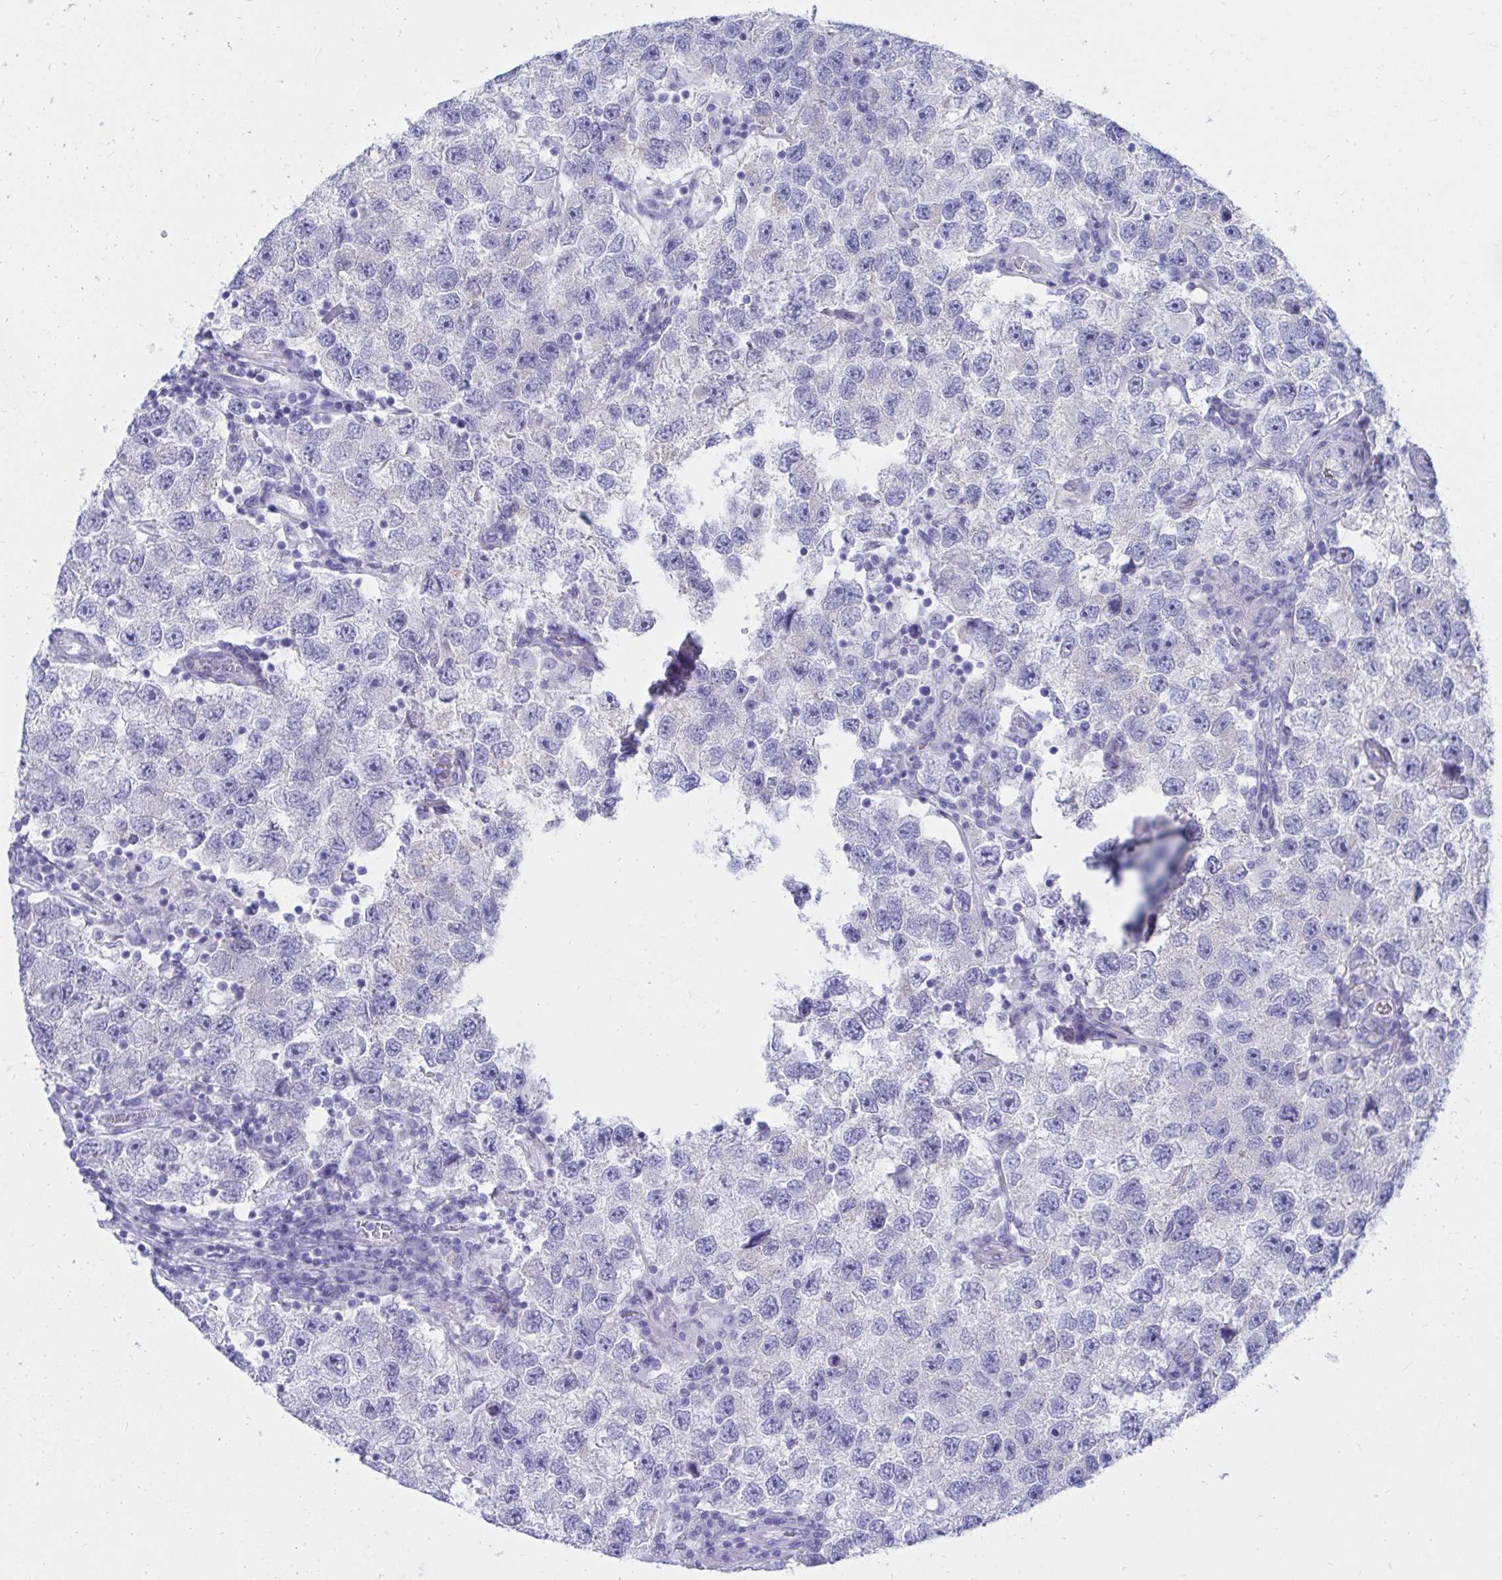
{"staining": {"intensity": "negative", "quantity": "none", "location": "none"}, "tissue": "testis cancer", "cell_type": "Tumor cells", "image_type": "cancer", "snomed": [{"axis": "morphology", "description": "Seminoma, NOS"}, {"axis": "topography", "description": "Testis"}], "caption": "Immunohistochemistry histopathology image of neoplastic tissue: testis seminoma stained with DAB (3,3'-diaminobenzidine) reveals no significant protein positivity in tumor cells. (DAB (3,3'-diaminobenzidine) IHC visualized using brightfield microscopy, high magnification).", "gene": "SHISA8", "patient": {"sex": "male", "age": 26}}